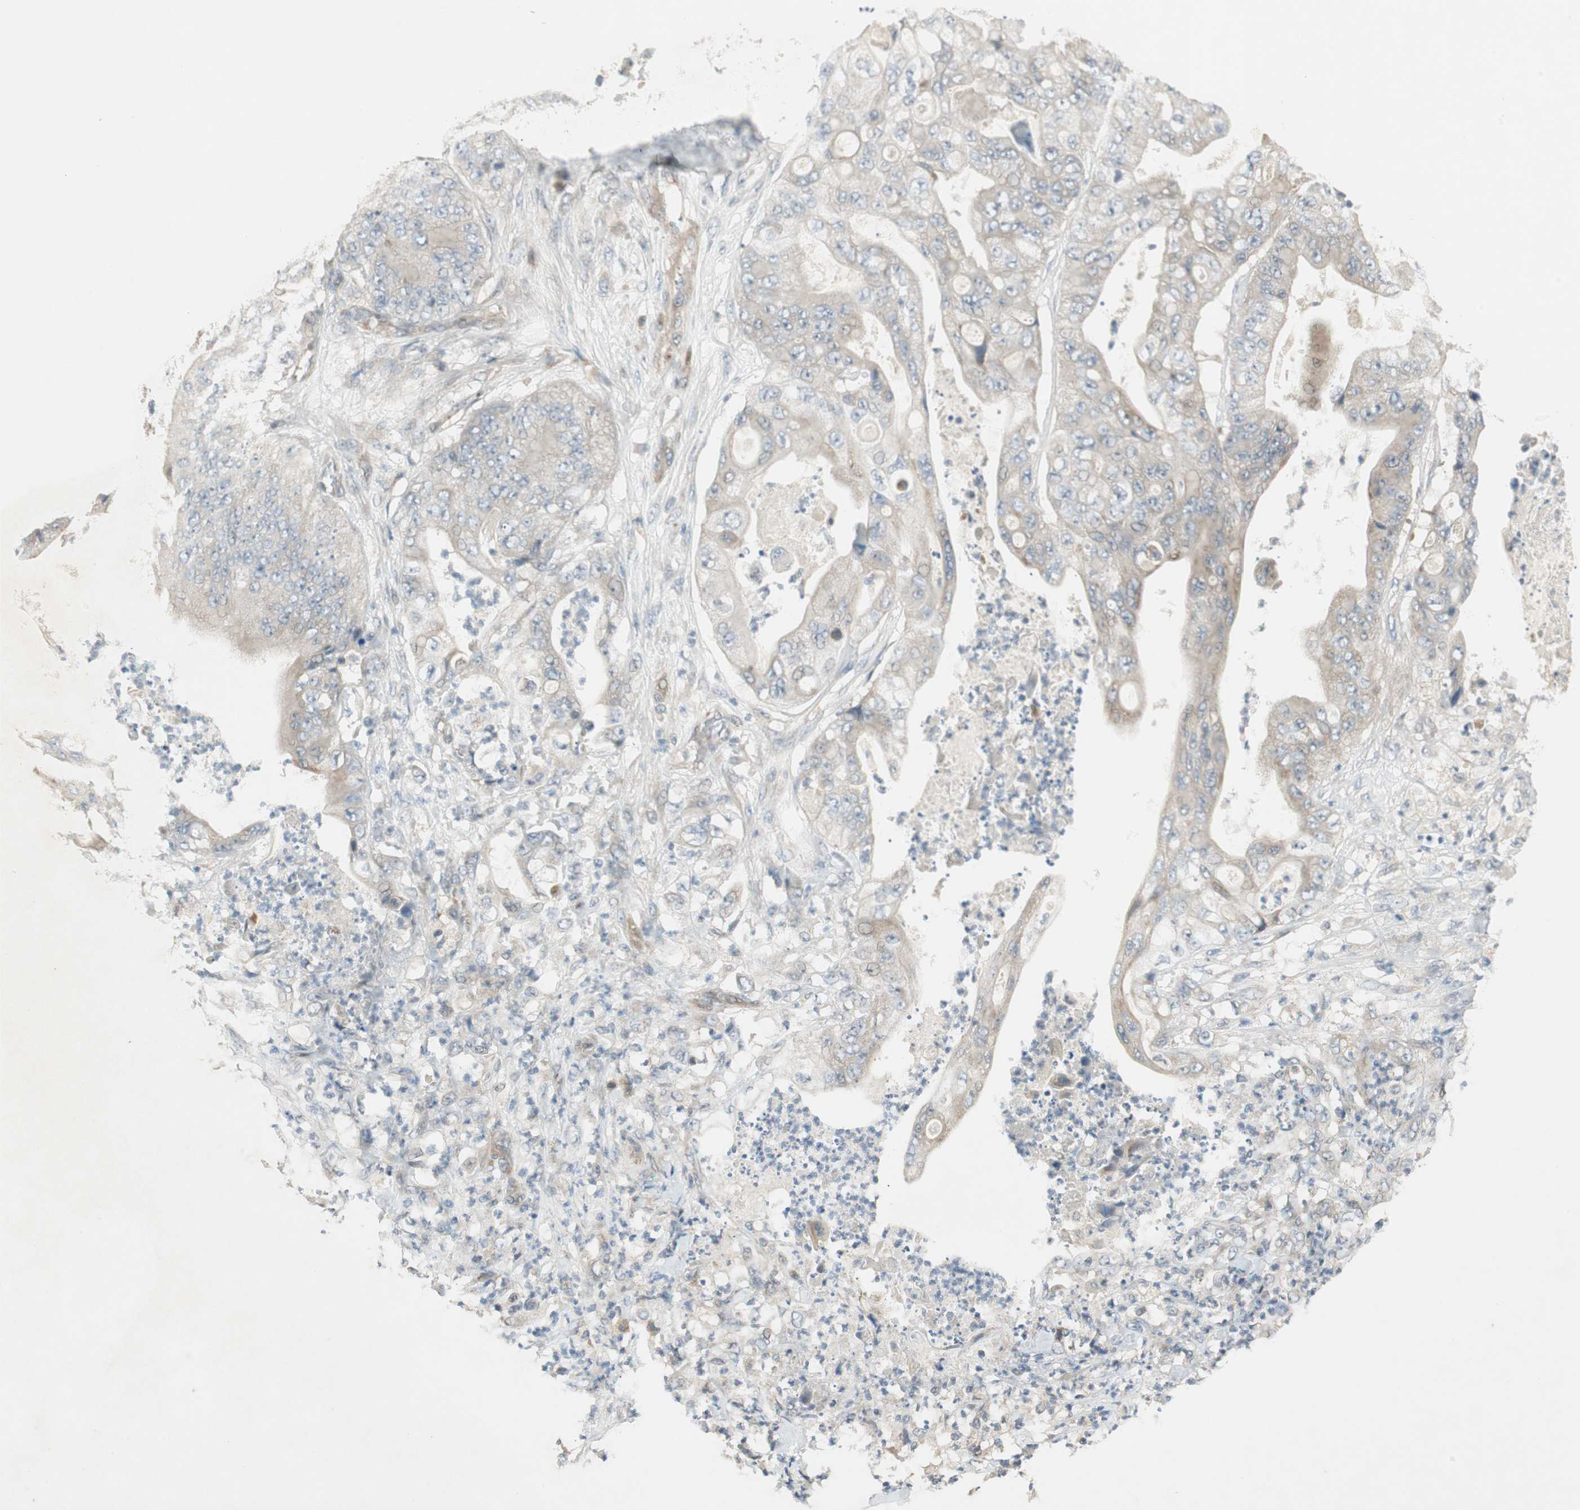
{"staining": {"intensity": "moderate", "quantity": ">75%", "location": "cytoplasmic/membranous"}, "tissue": "stomach cancer", "cell_type": "Tumor cells", "image_type": "cancer", "snomed": [{"axis": "morphology", "description": "Adenocarcinoma, NOS"}, {"axis": "topography", "description": "Stomach"}], "caption": "Approximately >75% of tumor cells in stomach adenocarcinoma demonstrate moderate cytoplasmic/membranous protein staining as visualized by brown immunohistochemical staining.", "gene": "USP2", "patient": {"sex": "female", "age": 73}}